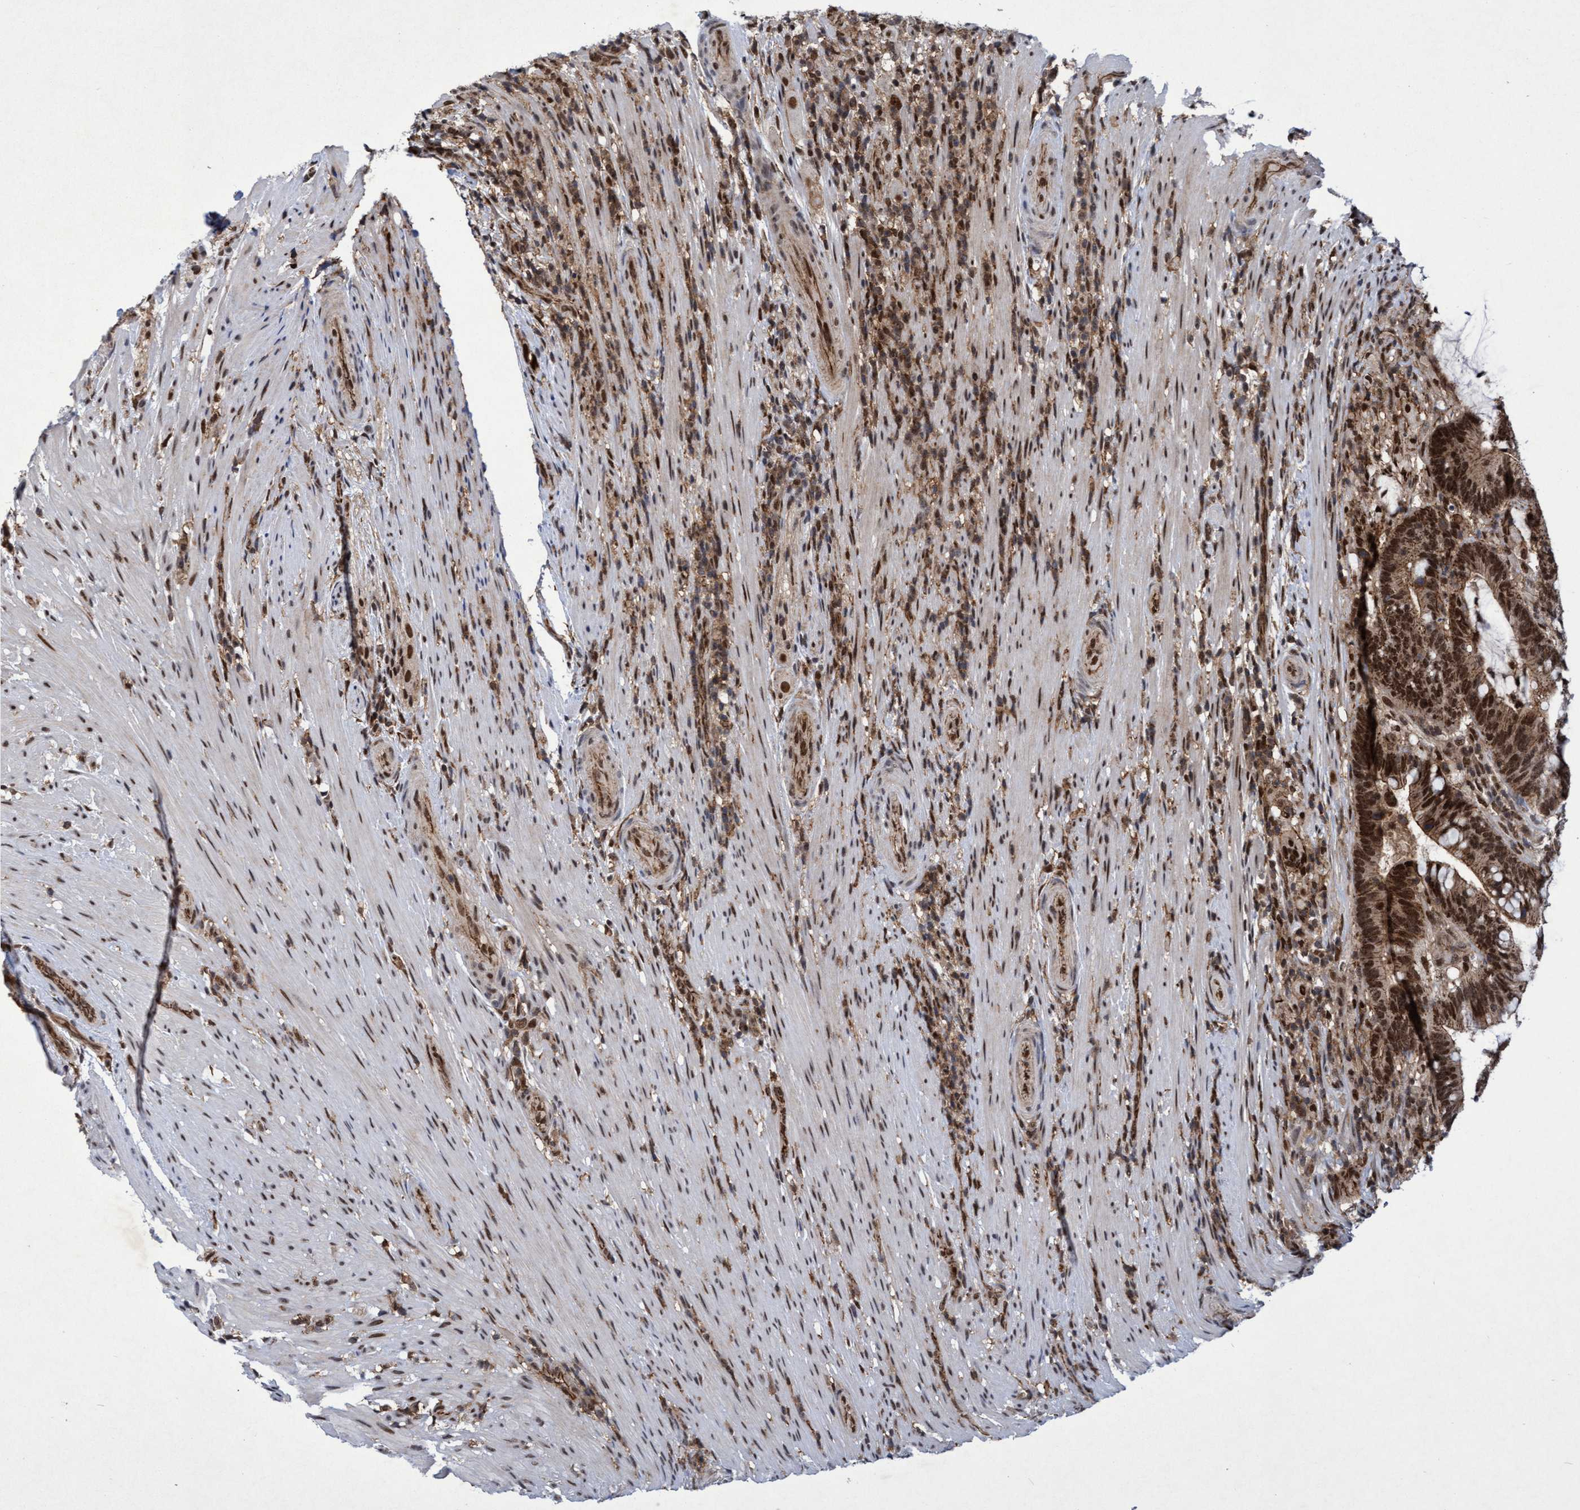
{"staining": {"intensity": "strong", "quantity": ">75%", "location": "cytoplasmic/membranous,nuclear"}, "tissue": "colorectal cancer", "cell_type": "Tumor cells", "image_type": "cancer", "snomed": [{"axis": "morphology", "description": "Adenocarcinoma, NOS"}, {"axis": "topography", "description": "Colon"}], "caption": "IHC micrograph of neoplastic tissue: colorectal cancer stained using immunohistochemistry (IHC) shows high levels of strong protein expression localized specifically in the cytoplasmic/membranous and nuclear of tumor cells, appearing as a cytoplasmic/membranous and nuclear brown color.", "gene": "GTF2F1", "patient": {"sex": "female", "age": 66}}